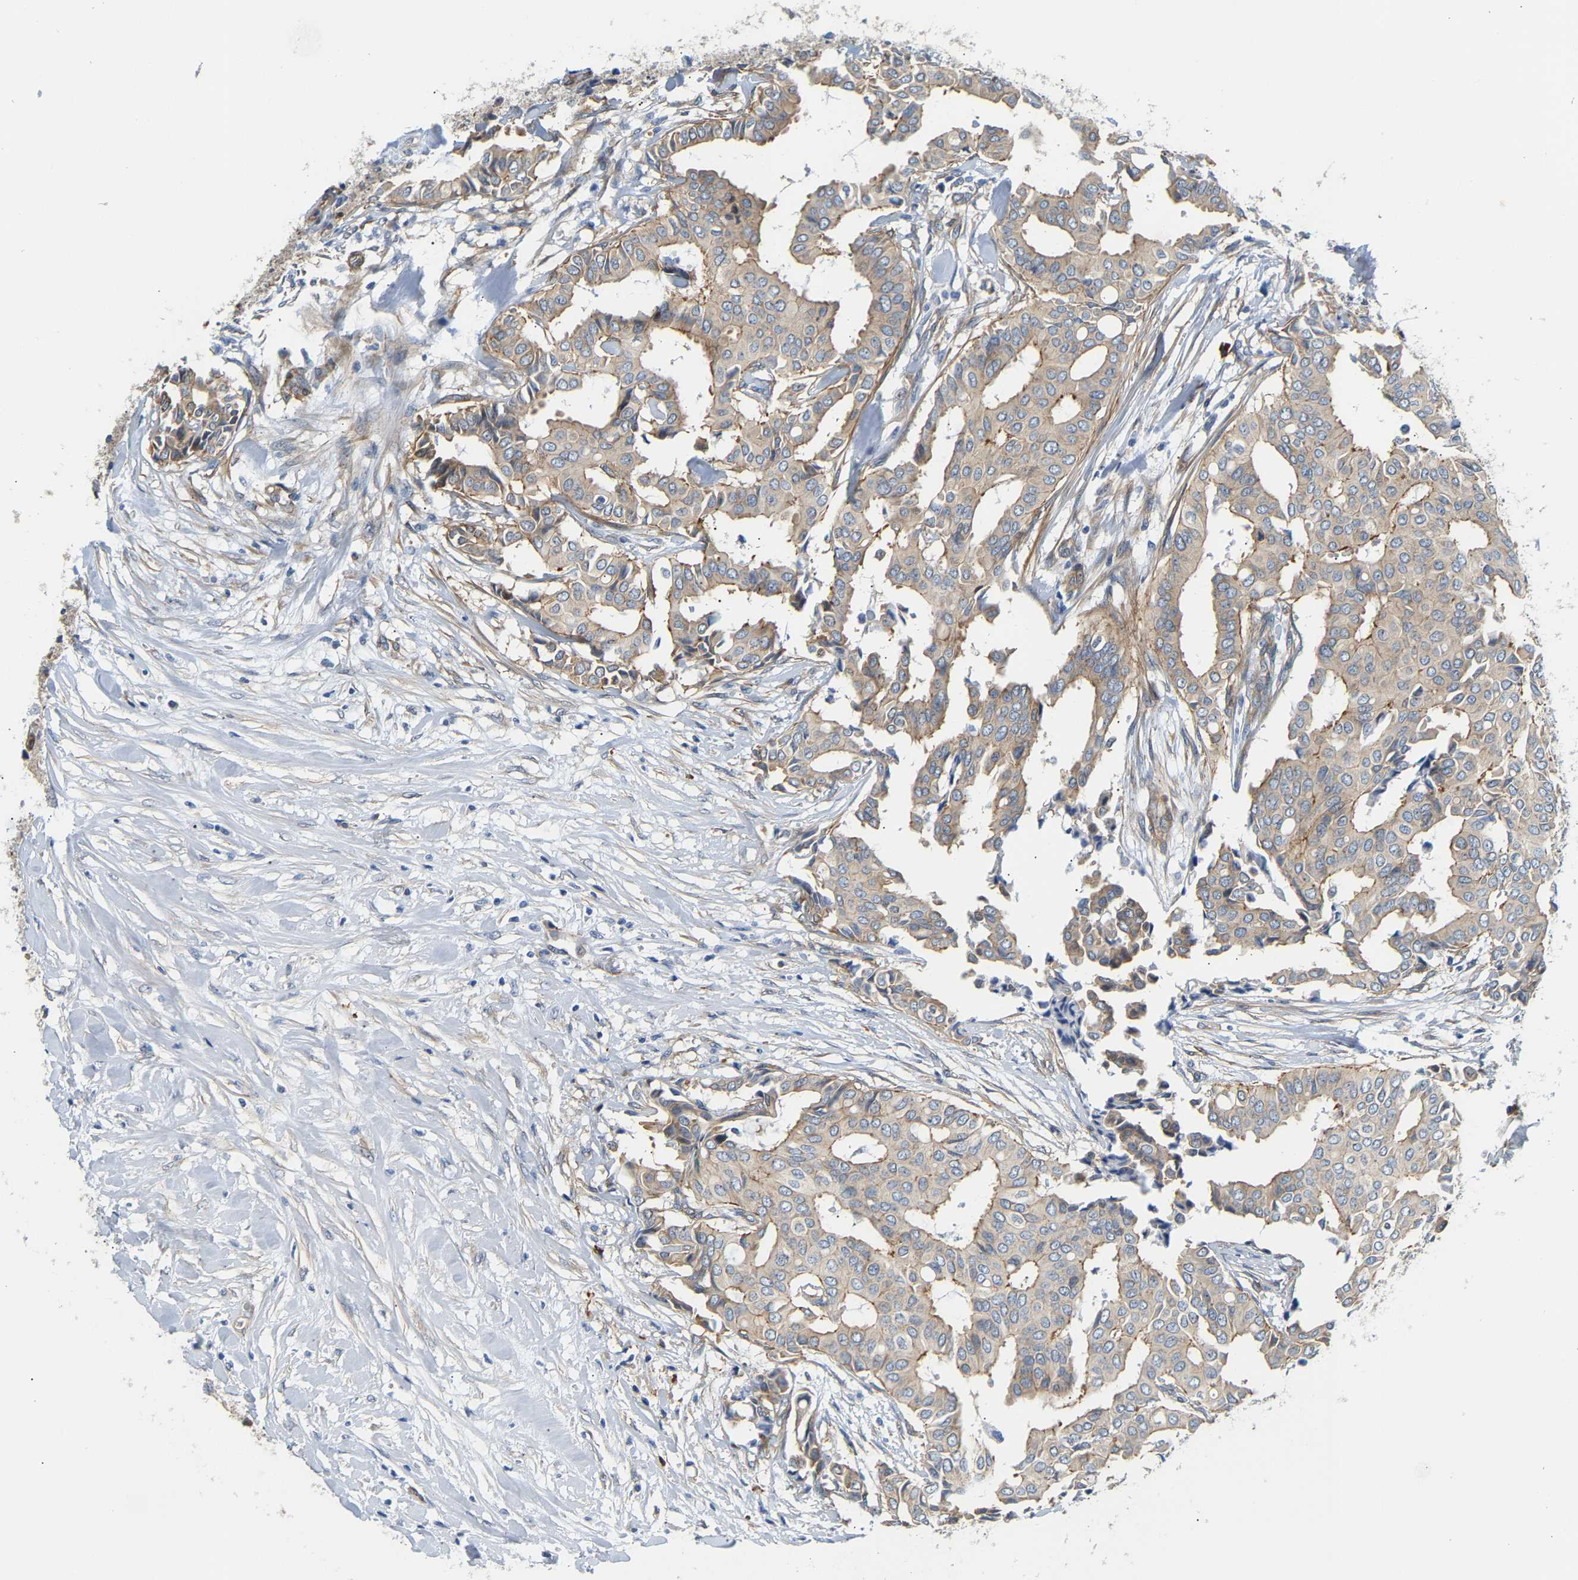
{"staining": {"intensity": "weak", "quantity": "25%-75%", "location": "cytoplasmic/membranous"}, "tissue": "head and neck cancer", "cell_type": "Tumor cells", "image_type": "cancer", "snomed": [{"axis": "morphology", "description": "Adenocarcinoma, NOS"}, {"axis": "topography", "description": "Salivary gland"}, {"axis": "topography", "description": "Head-Neck"}], "caption": "Head and neck cancer was stained to show a protein in brown. There is low levels of weak cytoplasmic/membranous expression in approximately 25%-75% of tumor cells.", "gene": "PAWR", "patient": {"sex": "female", "age": 59}}